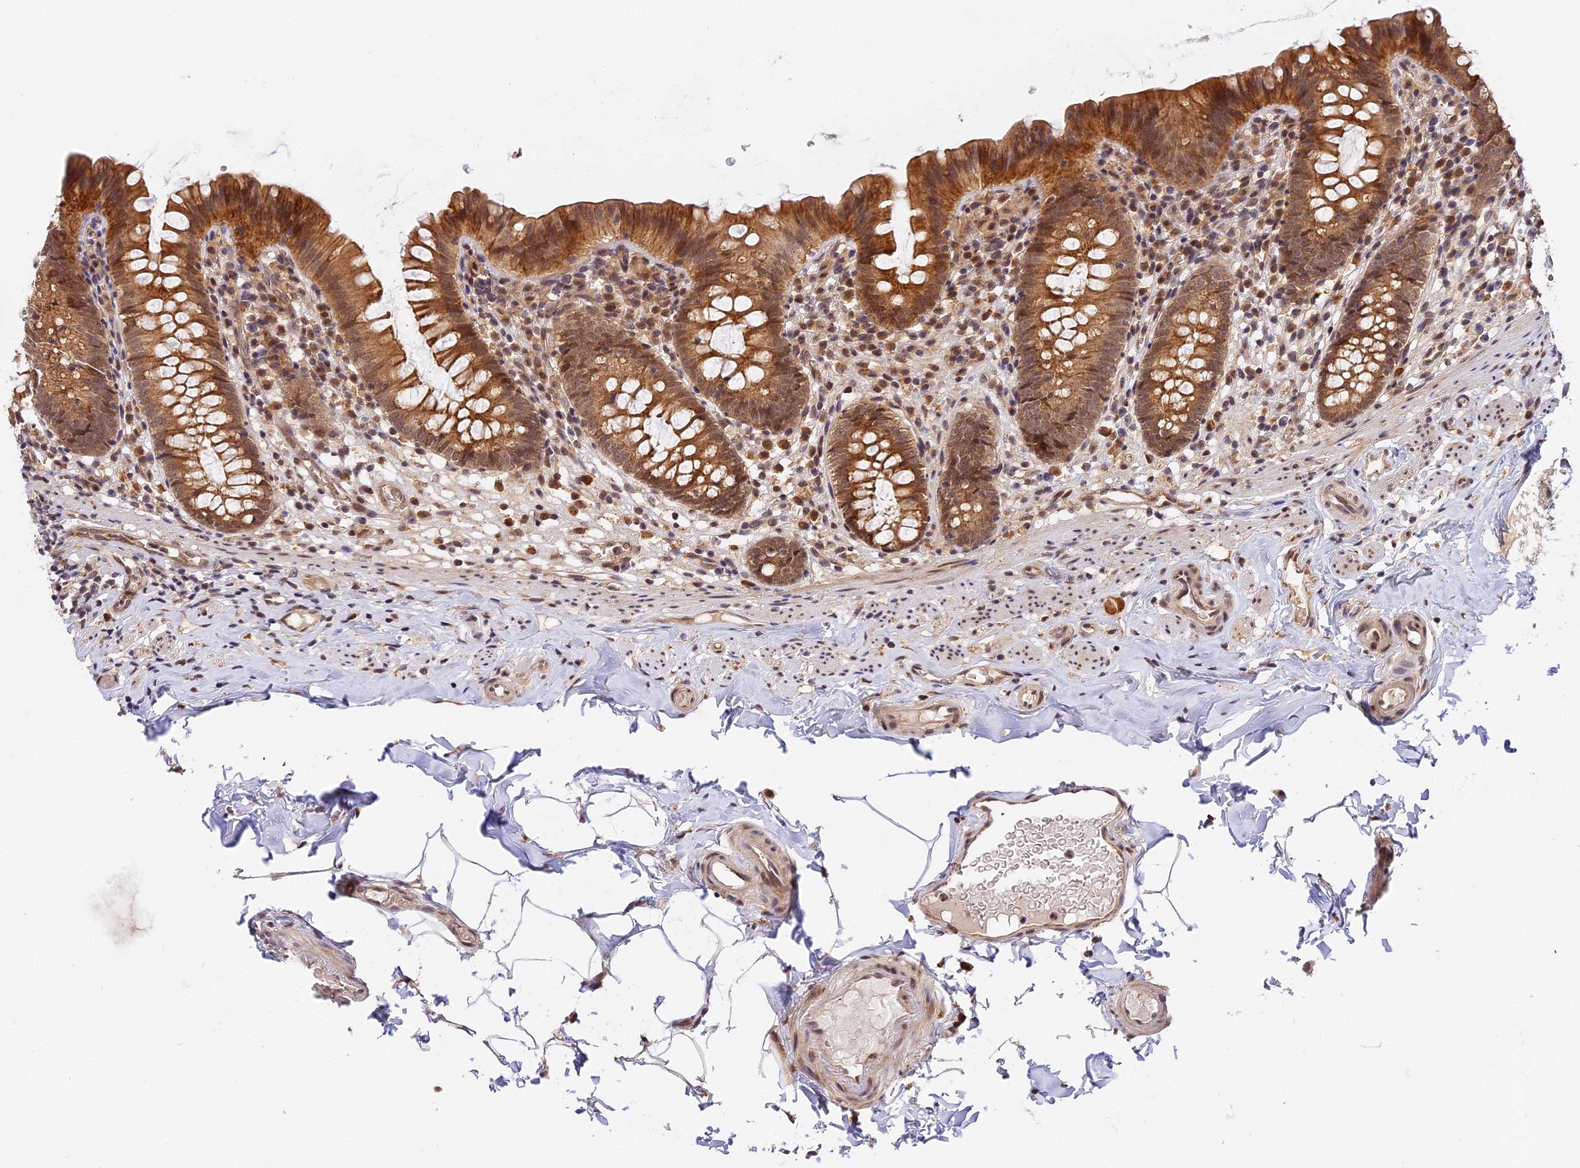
{"staining": {"intensity": "moderate", "quantity": ">75%", "location": "cytoplasmic/membranous"}, "tissue": "appendix", "cell_type": "Glandular cells", "image_type": "normal", "snomed": [{"axis": "morphology", "description": "Normal tissue, NOS"}, {"axis": "topography", "description": "Appendix"}], "caption": "Benign appendix was stained to show a protein in brown. There is medium levels of moderate cytoplasmic/membranous staining in approximately >75% of glandular cells.", "gene": "IMPACT", "patient": {"sex": "male", "age": 55}}